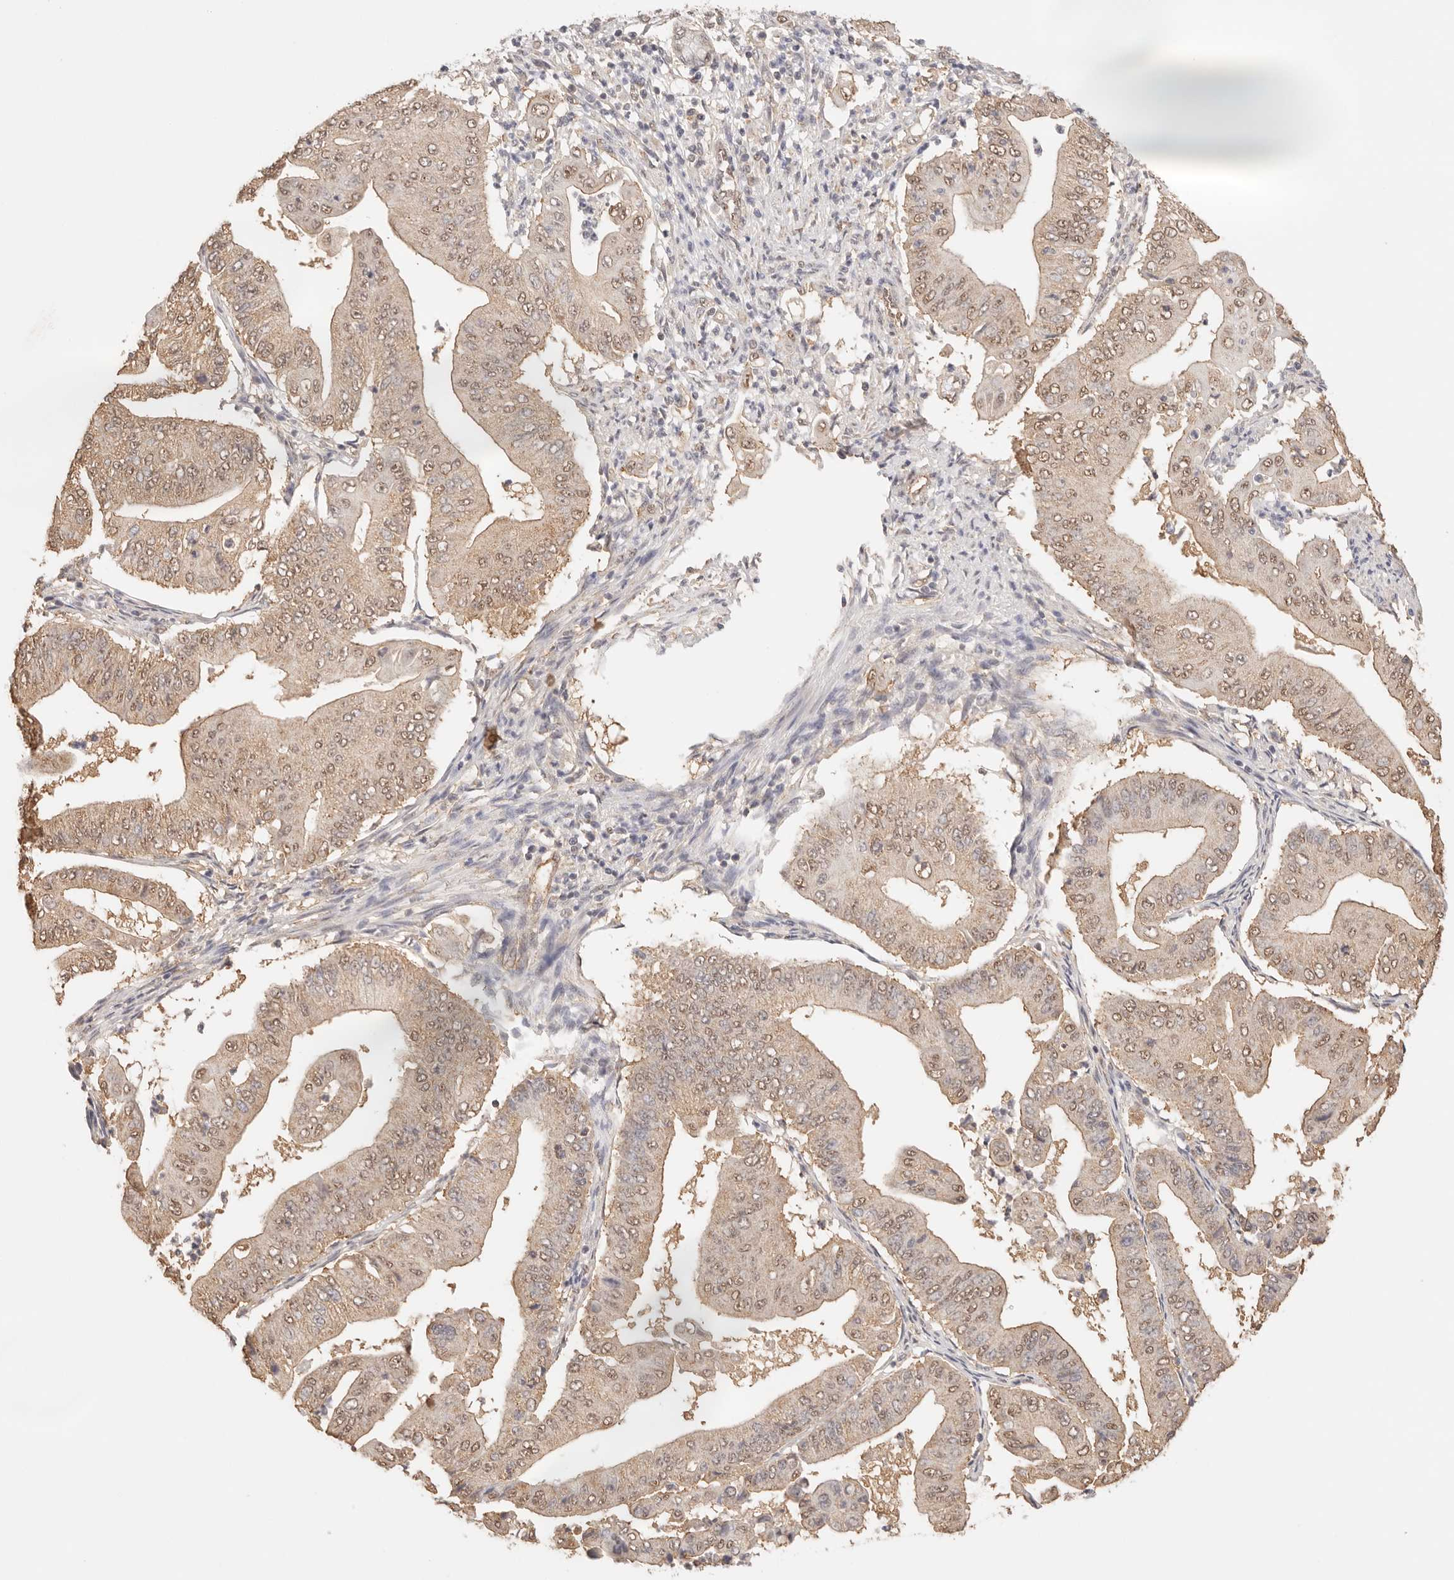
{"staining": {"intensity": "weak", "quantity": ">75%", "location": "nuclear"}, "tissue": "pancreatic cancer", "cell_type": "Tumor cells", "image_type": "cancer", "snomed": [{"axis": "morphology", "description": "Adenocarcinoma, NOS"}, {"axis": "topography", "description": "Pancreas"}], "caption": "Adenocarcinoma (pancreatic) was stained to show a protein in brown. There is low levels of weak nuclear positivity in about >75% of tumor cells.", "gene": "IL1R2", "patient": {"sex": "female", "age": 77}}